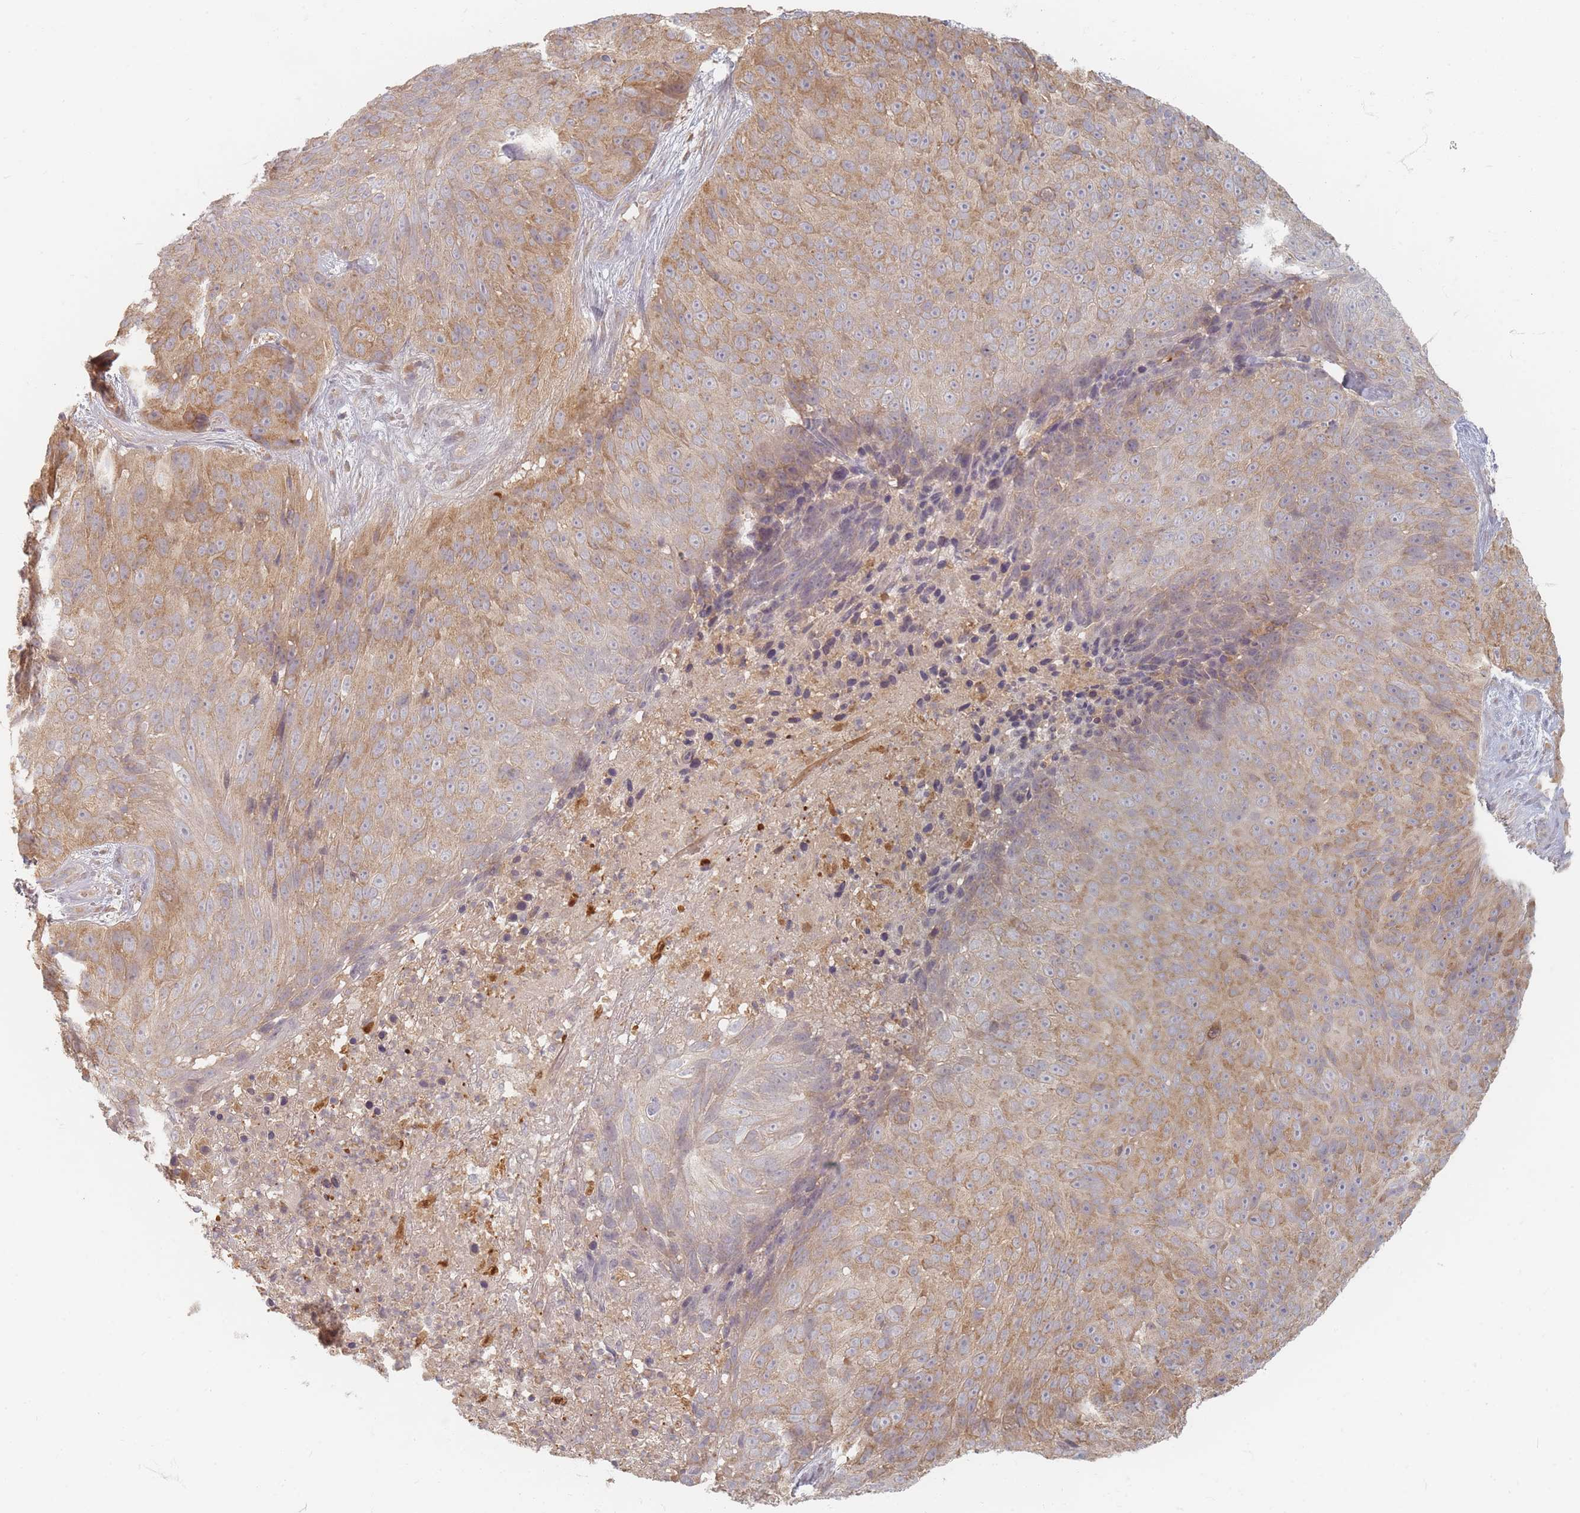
{"staining": {"intensity": "moderate", "quantity": "25%-75%", "location": "cytoplasmic/membranous"}, "tissue": "skin cancer", "cell_type": "Tumor cells", "image_type": "cancer", "snomed": [{"axis": "morphology", "description": "Squamous cell carcinoma, NOS"}, {"axis": "topography", "description": "Skin"}], "caption": "Skin cancer (squamous cell carcinoma) stained with IHC displays moderate cytoplasmic/membranous positivity in about 25%-75% of tumor cells.", "gene": "SLC35F3", "patient": {"sex": "female", "age": 87}}